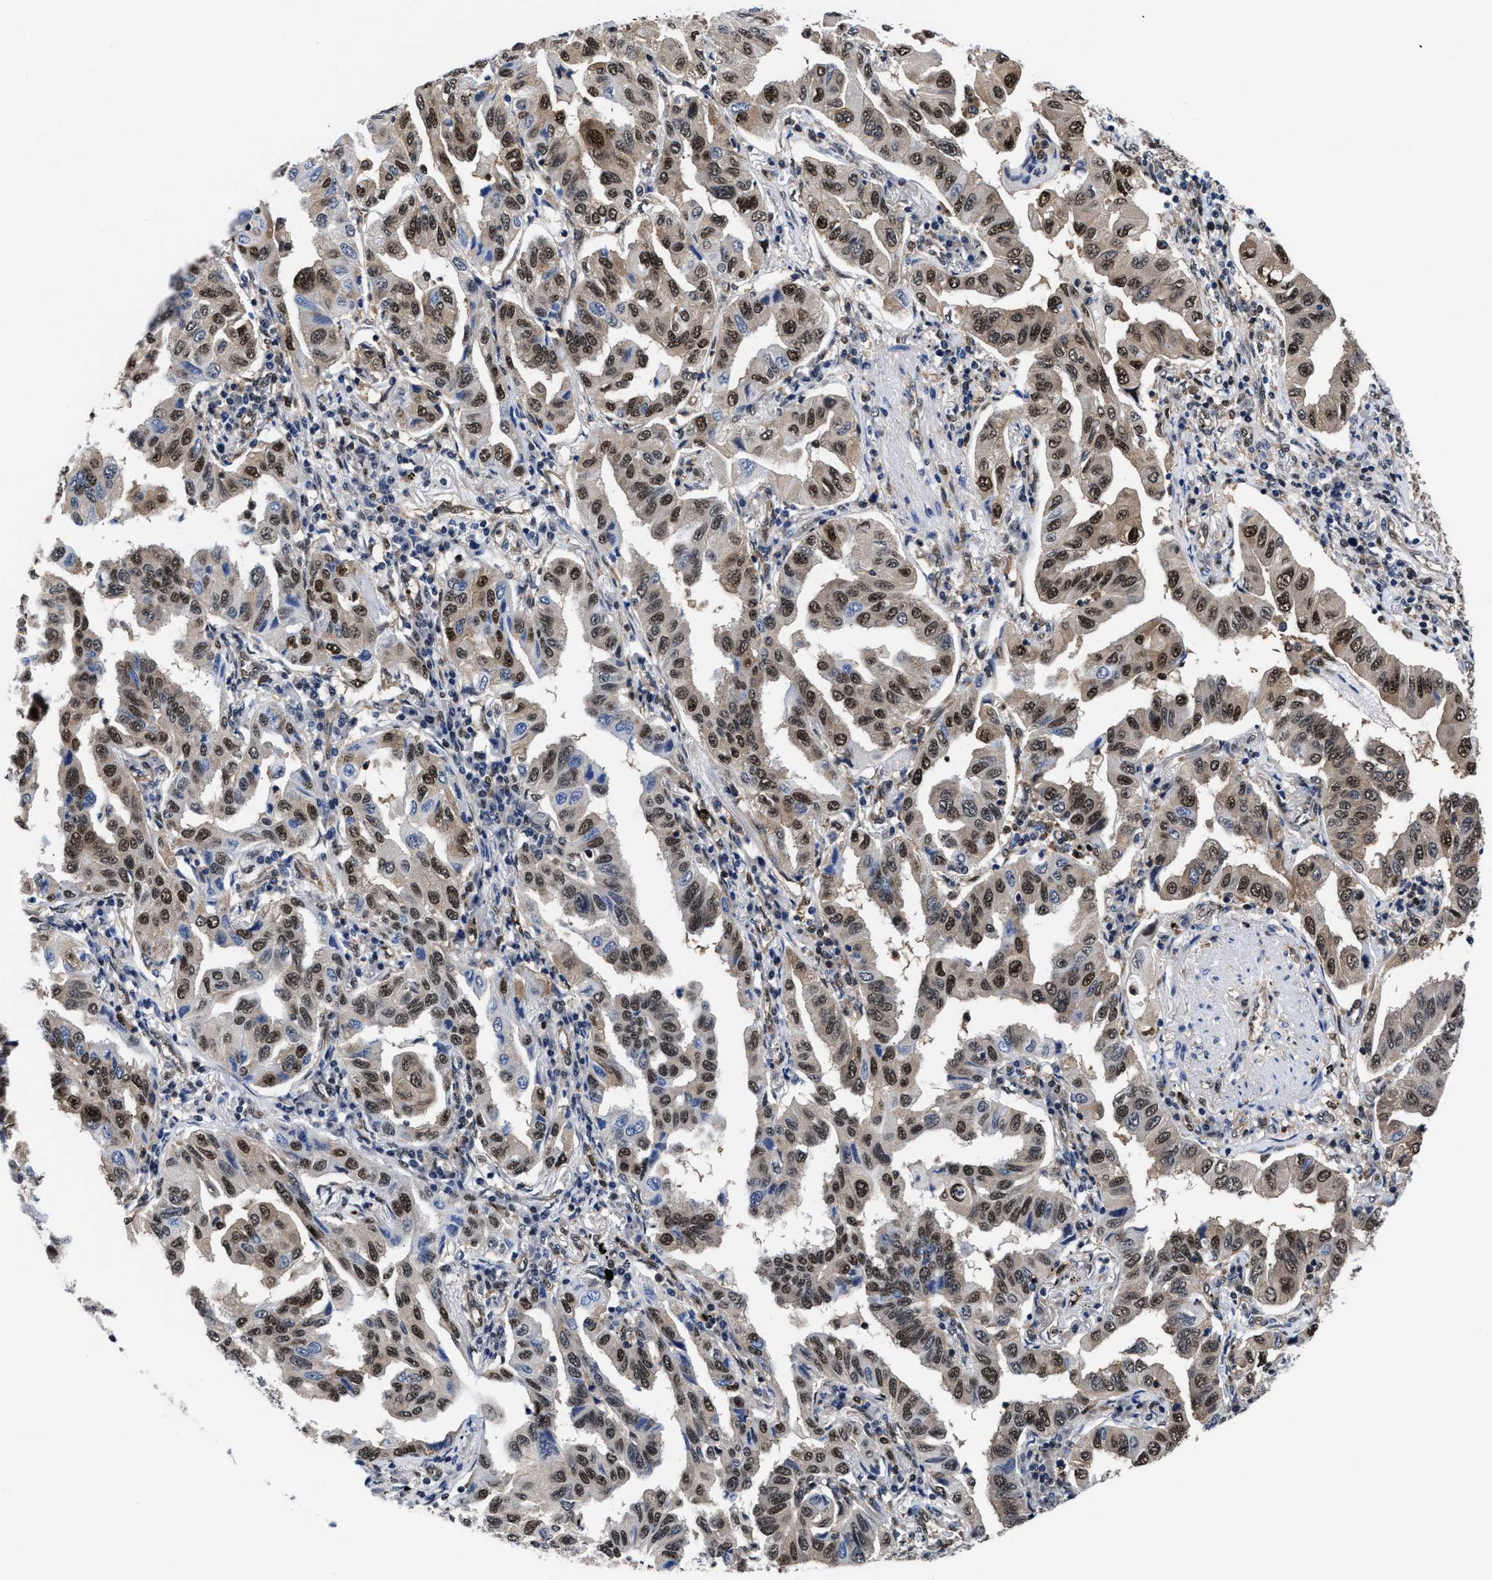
{"staining": {"intensity": "moderate", "quantity": ">75%", "location": "cytoplasmic/membranous,nuclear"}, "tissue": "lung cancer", "cell_type": "Tumor cells", "image_type": "cancer", "snomed": [{"axis": "morphology", "description": "Adenocarcinoma, NOS"}, {"axis": "topography", "description": "Lung"}], "caption": "High-power microscopy captured an immunohistochemistry photomicrograph of adenocarcinoma (lung), revealing moderate cytoplasmic/membranous and nuclear expression in approximately >75% of tumor cells.", "gene": "ACLY", "patient": {"sex": "female", "age": 65}}